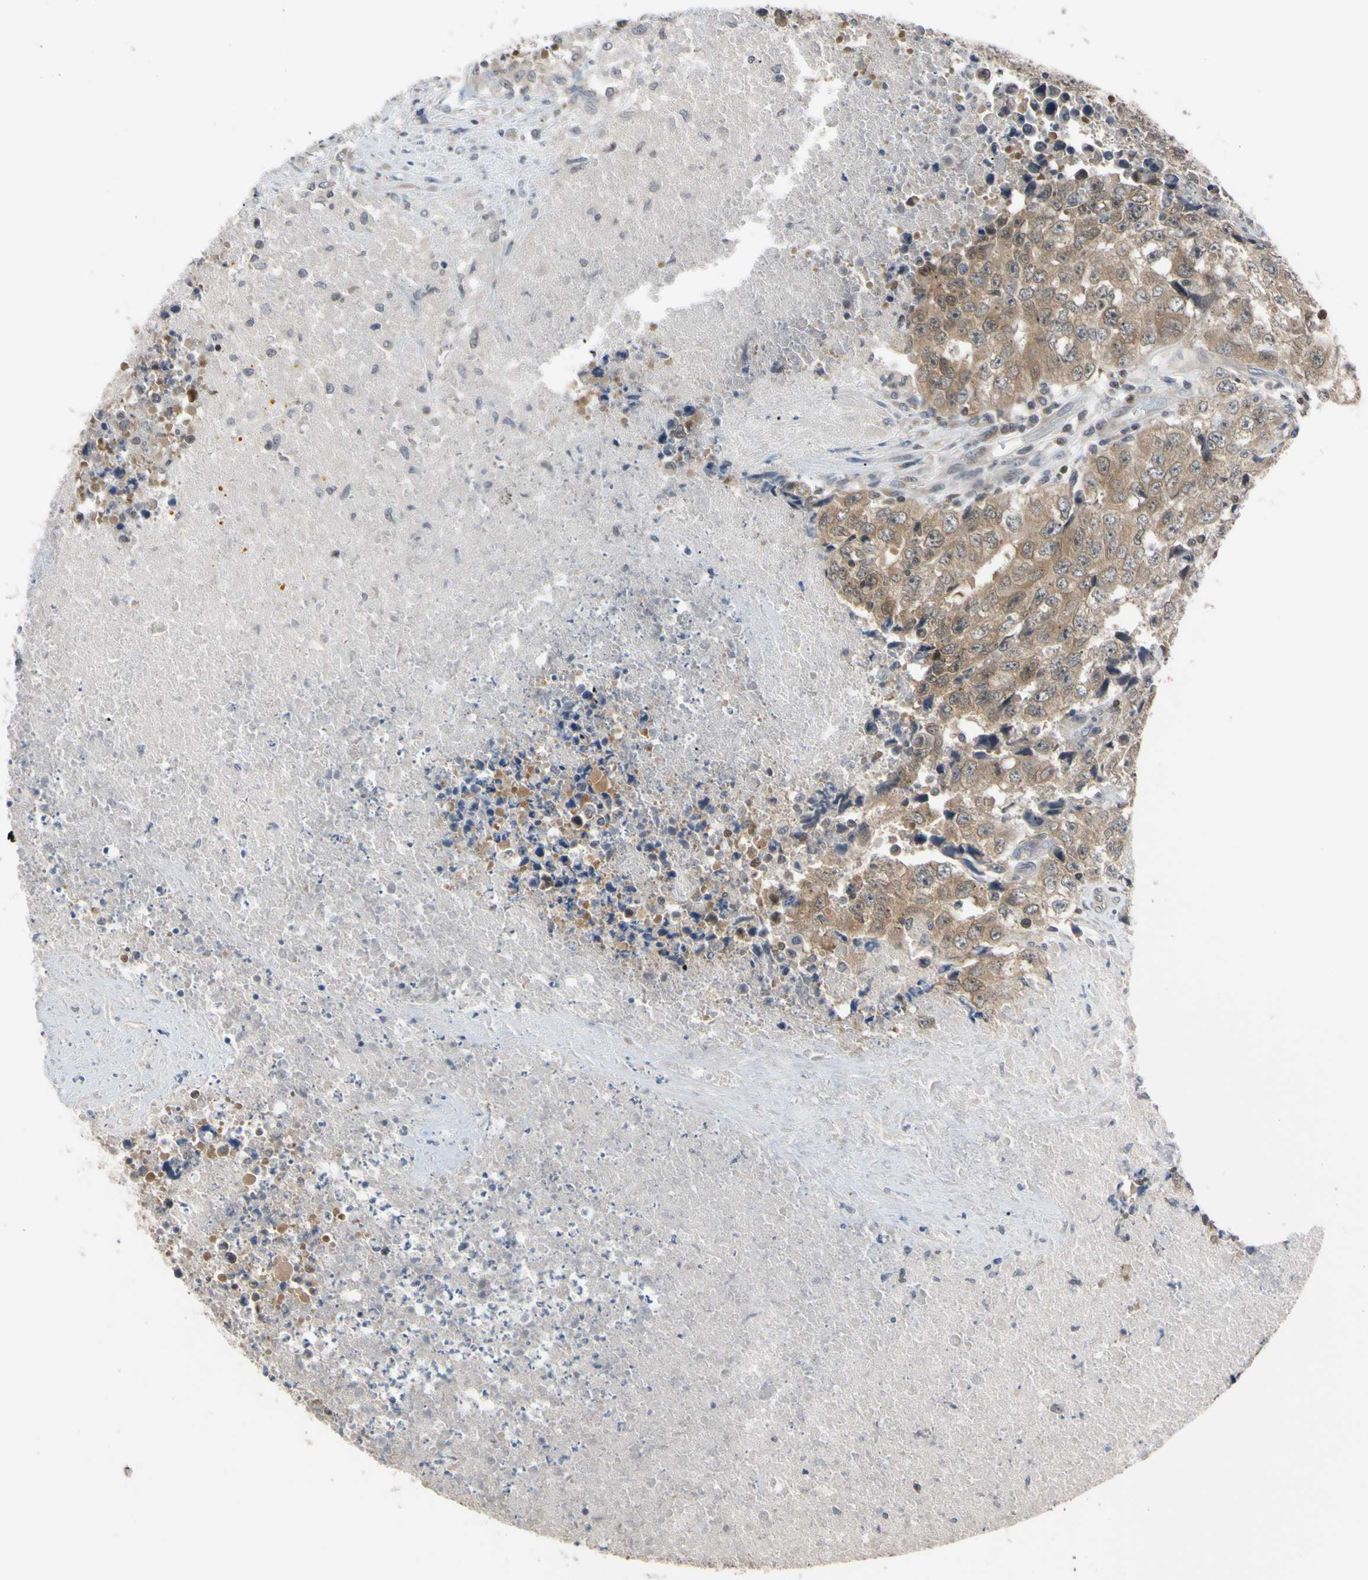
{"staining": {"intensity": "moderate", "quantity": ">75%", "location": "cytoplasmic/membranous"}, "tissue": "testis cancer", "cell_type": "Tumor cells", "image_type": "cancer", "snomed": [{"axis": "morphology", "description": "Necrosis, NOS"}, {"axis": "morphology", "description": "Carcinoma, Embryonal, NOS"}, {"axis": "topography", "description": "Testis"}], "caption": "DAB immunohistochemical staining of human testis embryonal carcinoma demonstrates moderate cytoplasmic/membranous protein staining in approximately >75% of tumor cells.", "gene": "UBE2I", "patient": {"sex": "male", "age": 19}}